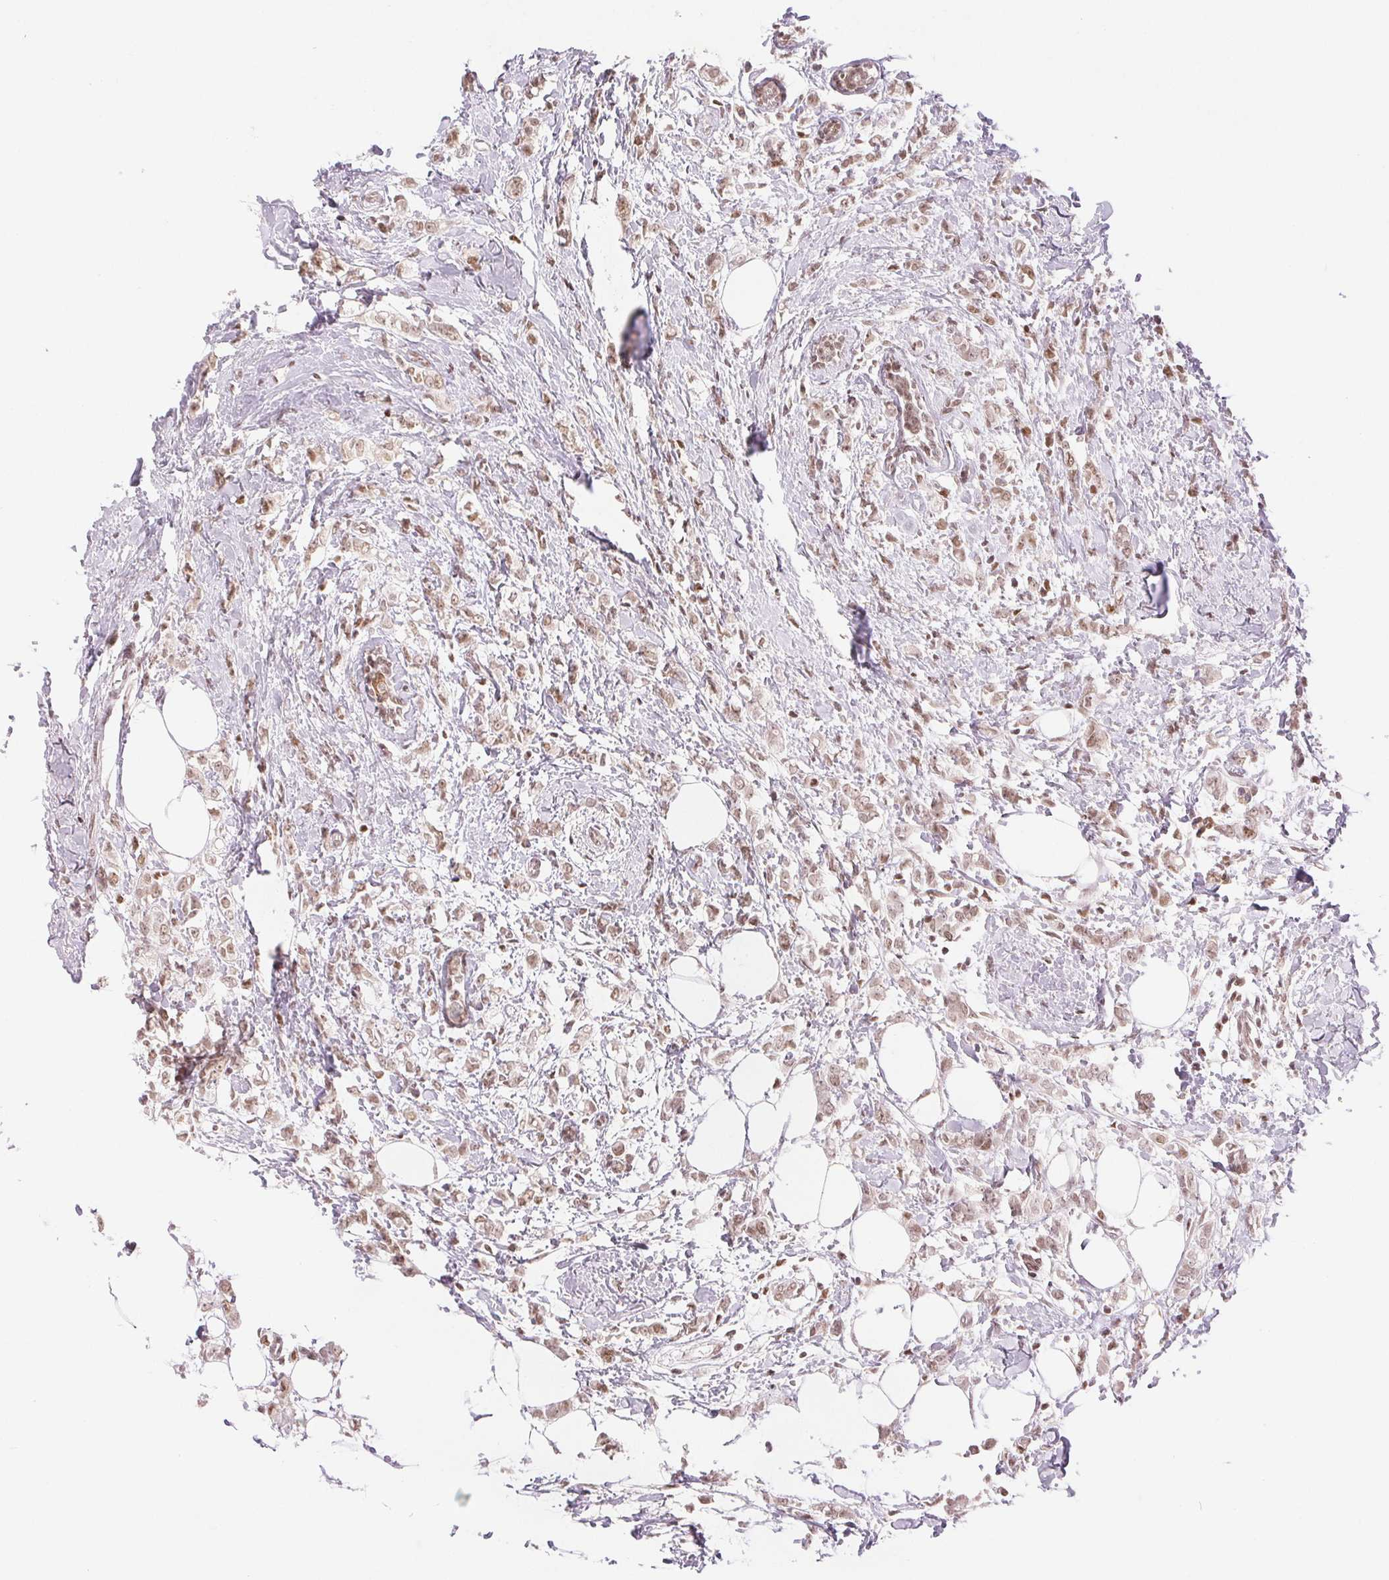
{"staining": {"intensity": "weak", "quantity": ">75%", "location": "nuclear"}, "tissue": "breast cancer", "cell_type": "Tumor cells", "image_type": "cancer", "snomed": [{"axis": "morphology", "description": "Duct carcinoma"}, {"axis": "topography", "description": "Breast"}], "caption": "IHC (DAB (3,3'-diaminobenzidine)) staining of invasive ductal carcinoma (breast) exhibits weak nuclear protein expression in about >75% of tumor cells.", "gene": "DEK", "patient": {"sex": "female", "age": 40}}